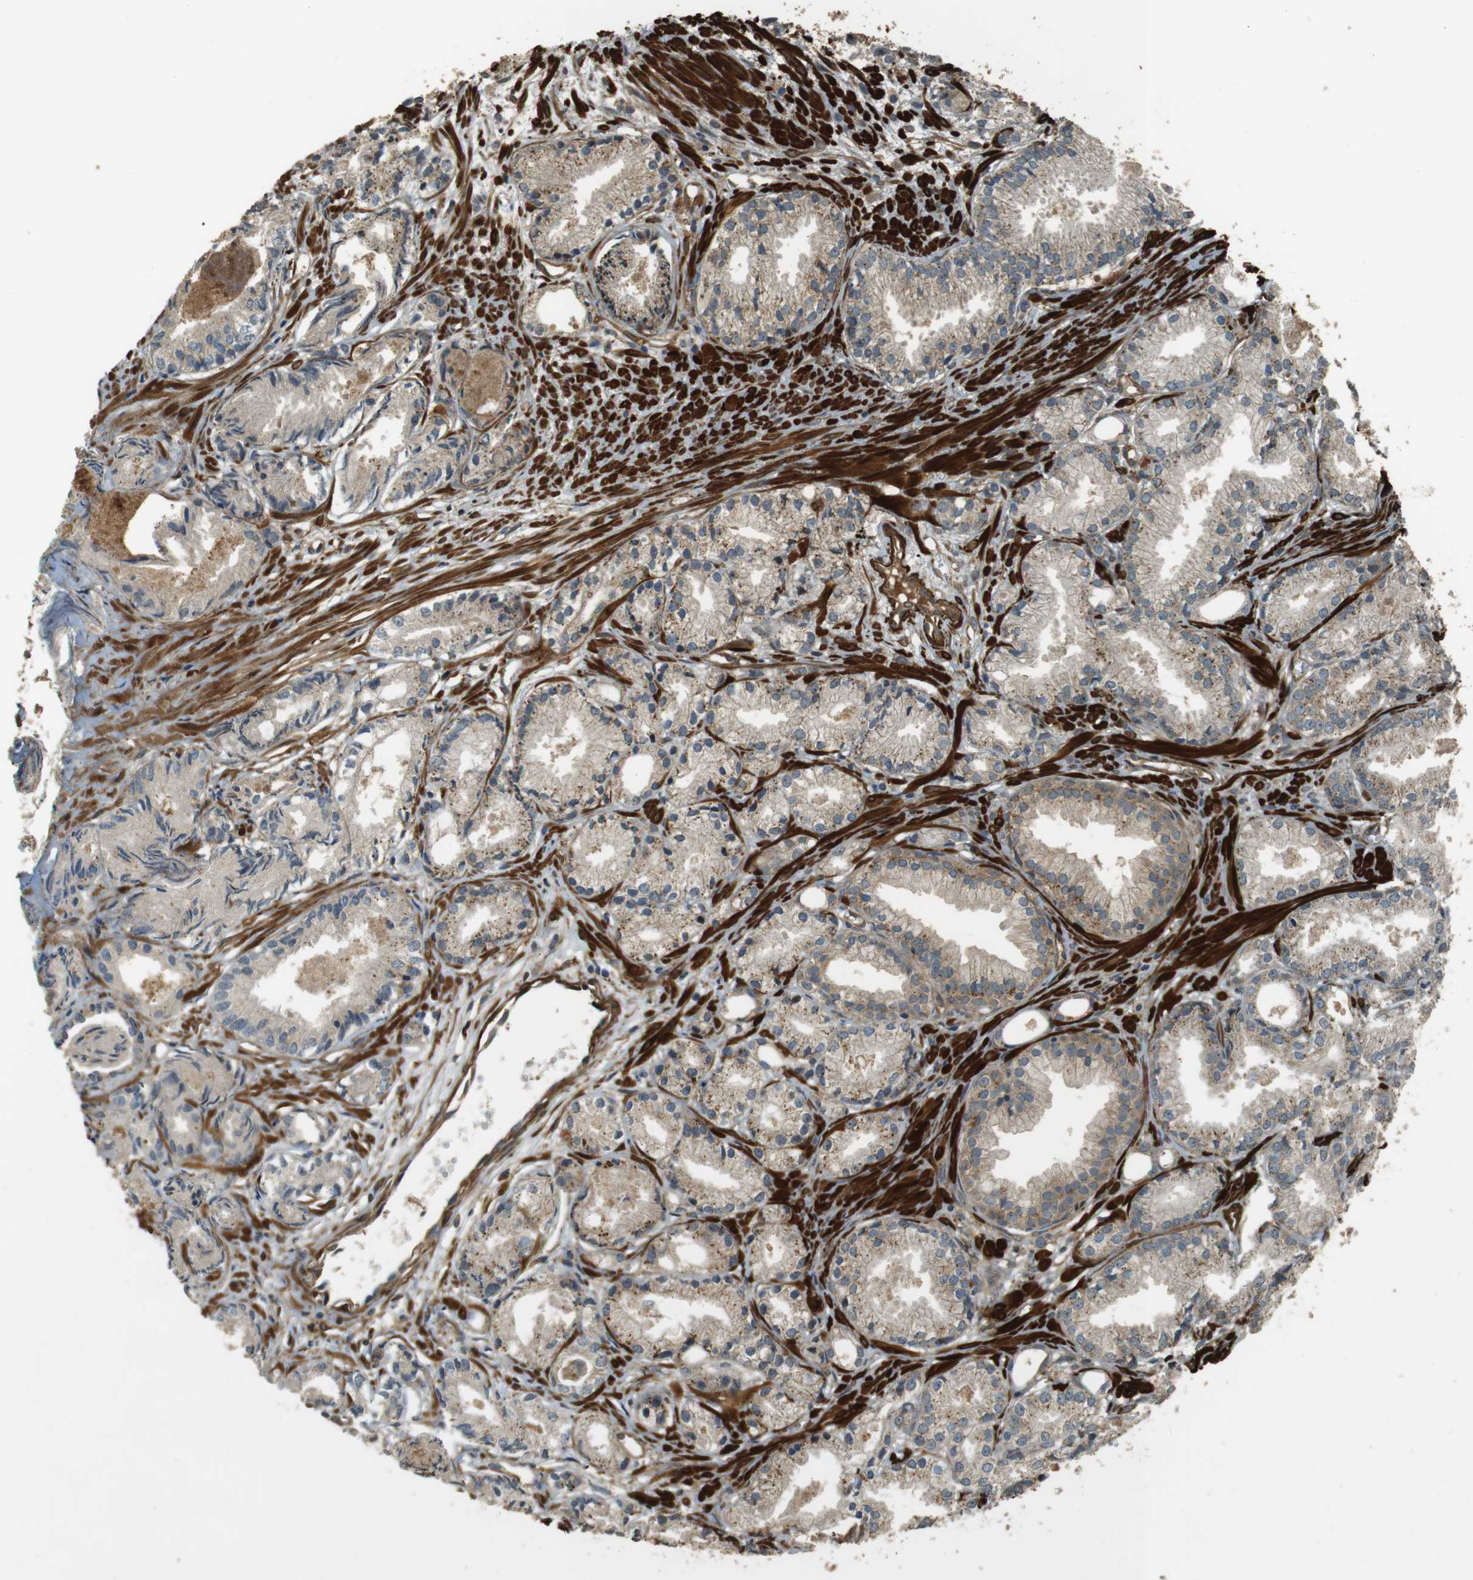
{"staining": {"intensity": "weak", "quantity": "25%-75%", "location": "cytoplasmic/membranous"}, "tissue": "prostate cancer", "cell_type": "Tumor cells", "image_type": "cancer", "snomed": [{"axis": "morphology", "description": "Adenocarcinoma, Low grade"}, {"axis": "topography", "description": "Prostate"}], "caption": "Tumor cells reveal low levels of weak cytoplasmic/membranous expression in about 25%-75% of cells in prostate low-grade adenocarcinoma. (Brightfield microscopy of DAB IHC at high magnification).", "gene": "MSRB3", "patient": {"sex": "male", "age": 72}}